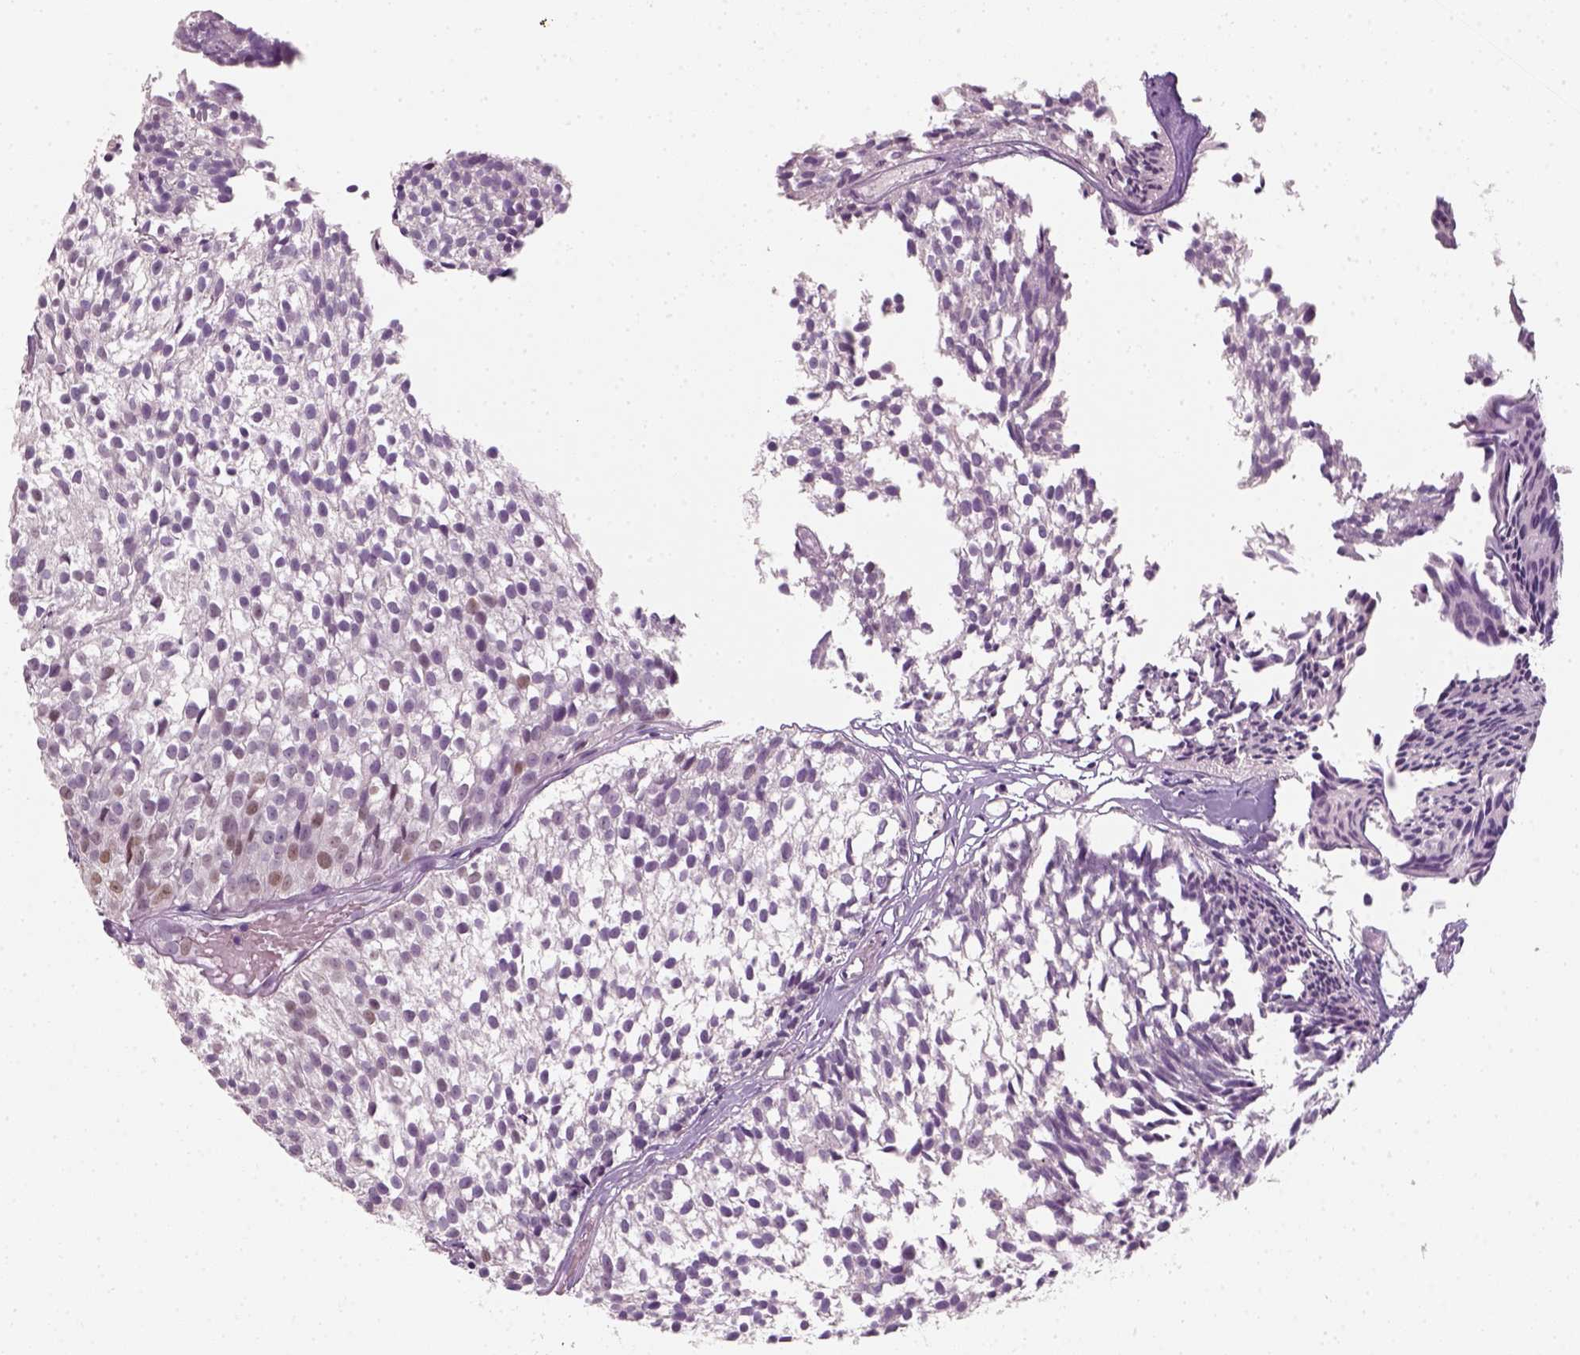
{"staining": {"intensity": "negative", "quantity": "none", "location": "none"}, "tissue": "urothelial cancer", "cell_type": "Tumor cells", "image_type": "cancer", "snomed": [{"axis": "morphology", "description": "Urothelial carcinoma, Low grade"}, {"axis": "topography", "description": "Urinary bladder"}], "caption": "Histopathology image shows no significant protein expression in tumor cells of low-grade urothelial carcinoma.", "gene": "TP53", "patient": {"sex": "male", "age": 63}}